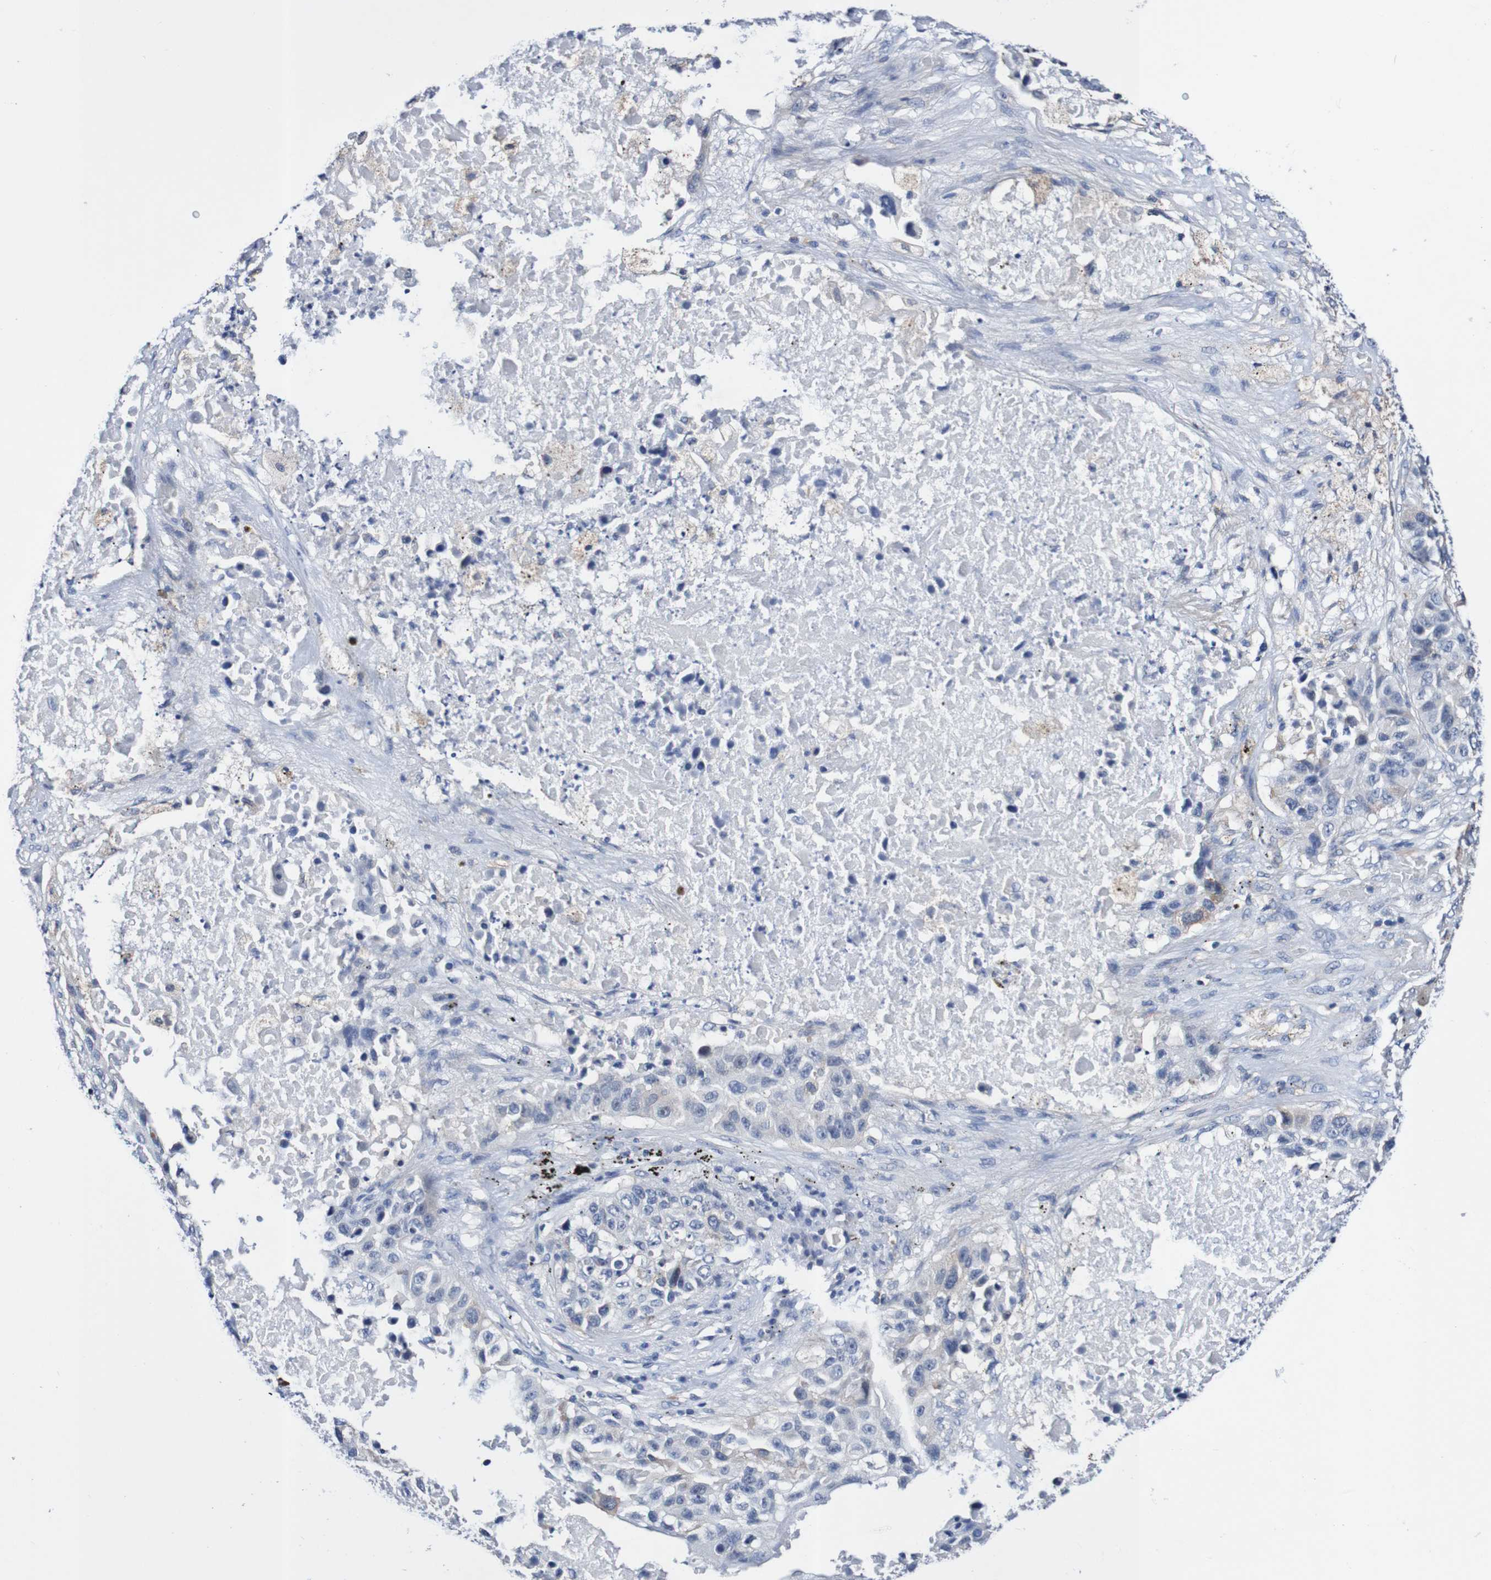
{"staining": {"intensity": "negative", "quantity": "none", "location": "none"}, "tissue": "lung cancer", "cell_type": "Tumor cells", "image_type": "cancer", "snomed": [{"axis": "morphology", "description": "Squamous cell carcinoma, NOS"}, {"axis": "topography", "description": "Lung"}], "caption": "Immunohistochemistry (IHC) photomicrograph of neoplastic tissue: lung cancer (squamous cell carcinoma) stained with DAB (3,3'-diaminobenzidine) demonstrates no significant protein staining in tumor cells. (DAB (3,3'-diaminobenzidine) IHC with hematoxylin counter stain).", "gene": "ACVR1C", "patient": {"sex": "male", "age": 57}}